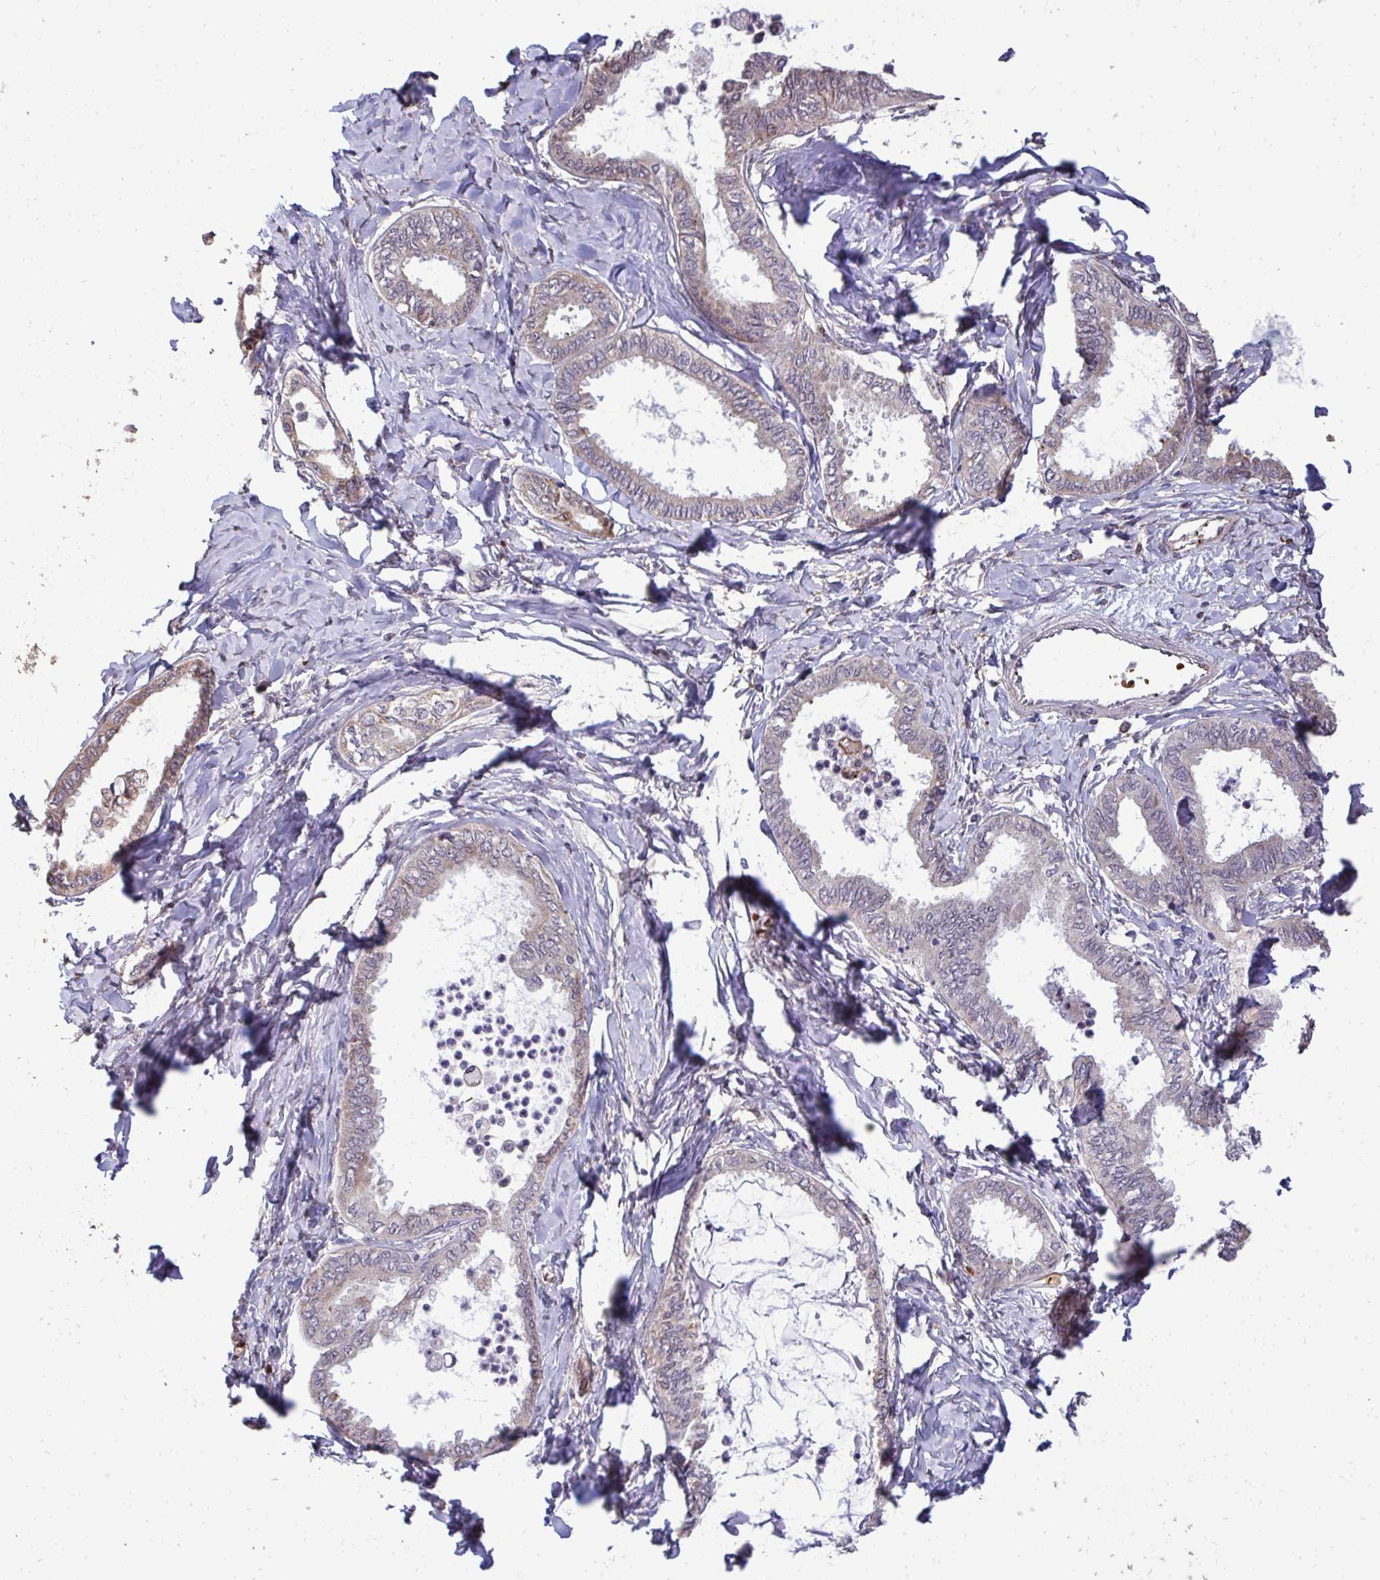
{"staining": {"intensity": "negative", "quantity": "none", "location": "none"}, "tissue": "ovarian cancer", "cell_type": "Tumor cells", "image_type": "cancer", "snomed": [{"axis": "morphology", "description": "Carcinoma, endometroid"}, {"axis": "topography", "description": "Ovary"}], "caption": "IHC micrograph of neoplastic tissue: human ovarian cancer (endometroid carcinoma) stained with DAB exhibits no significant protein positivity in tumor cells. The staining was performed using DAB to visualize the protein expression in brown, while the nuclei were stained in blue with hematoxylin (Magnification: 20x).", "gene": "FIBCD1", "patient": {"sex": "female", "age": 70}}